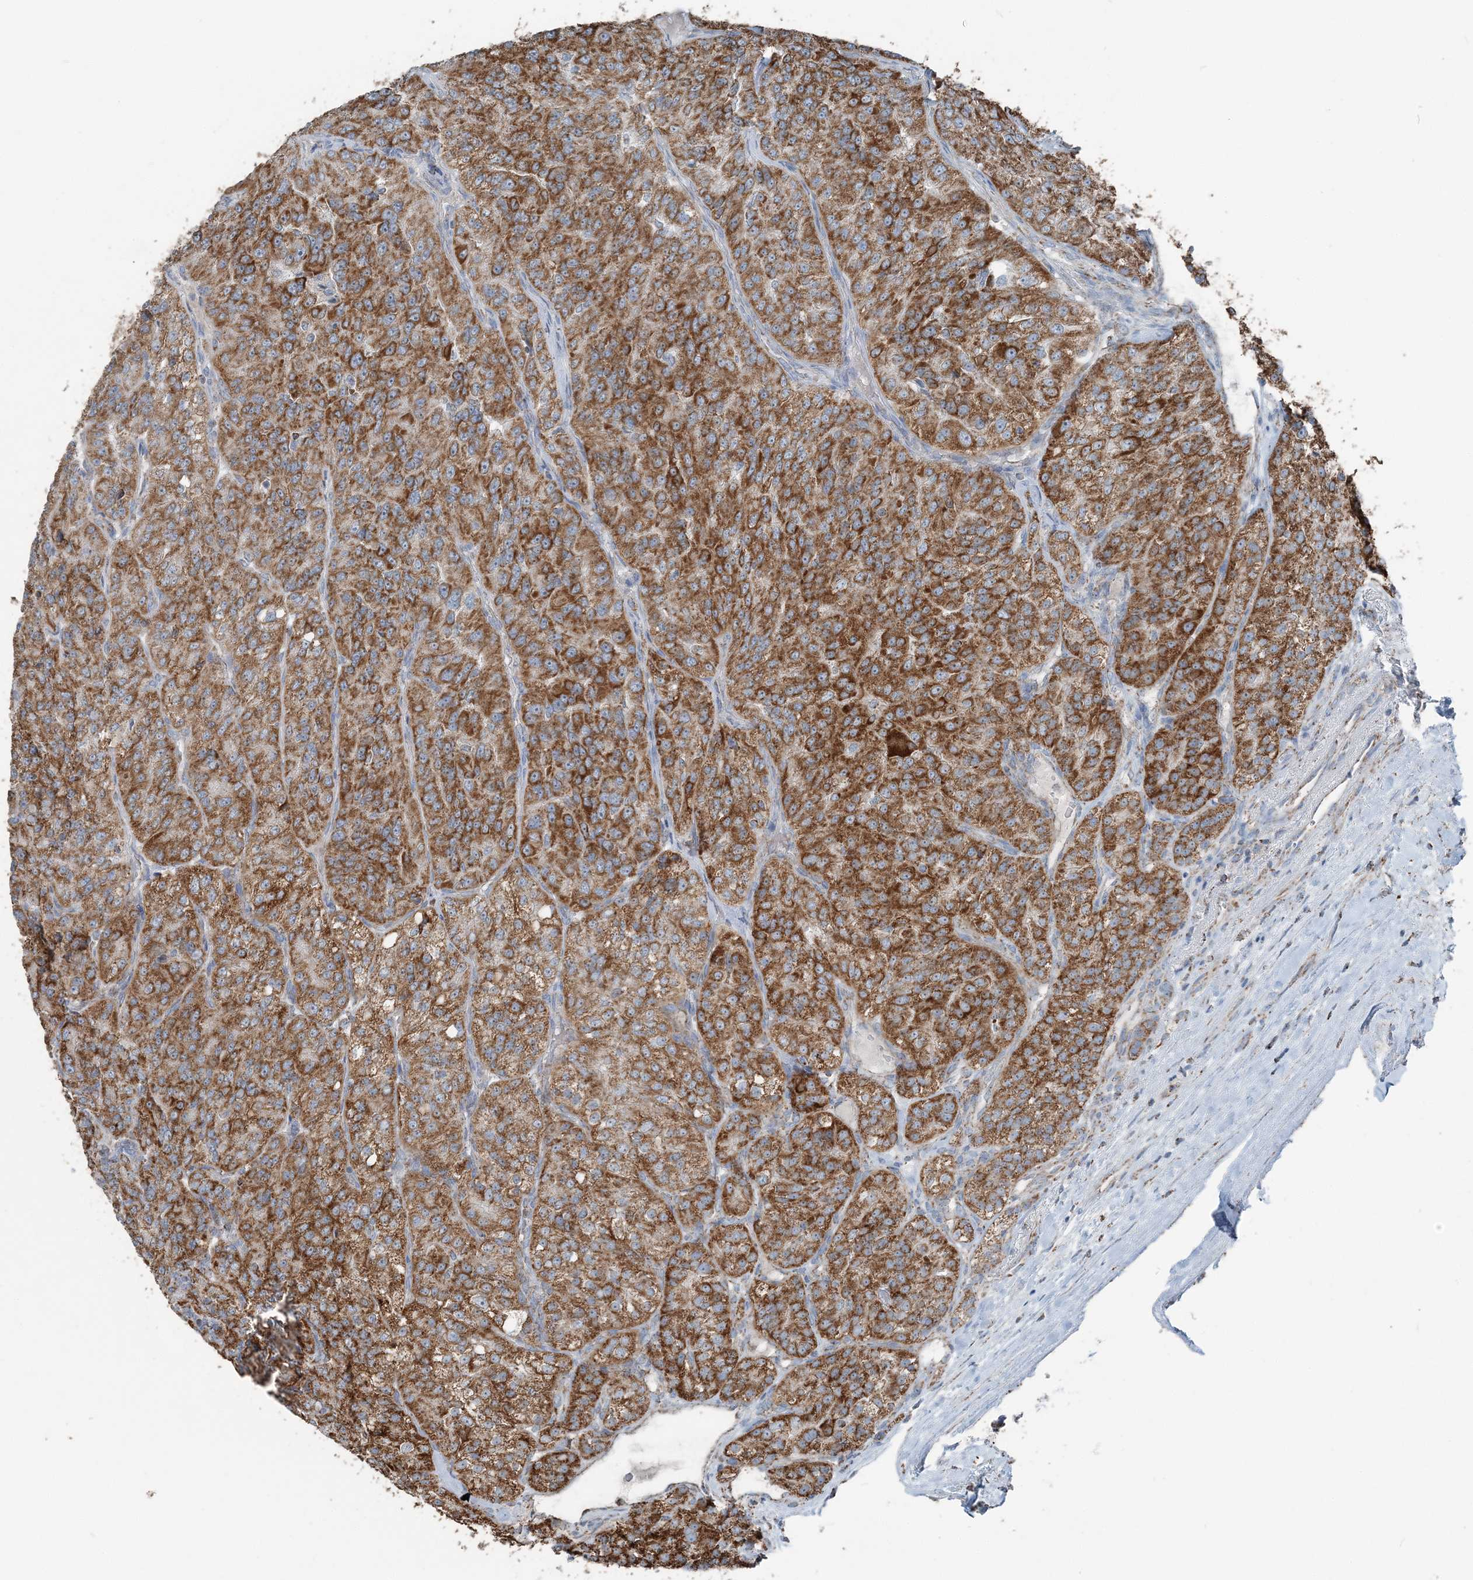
{"staining": {"intensity": "strong", "quantity": ">75%", "location": "cytoplasmic/membranous"}, "tissue": "renal cancer", "cell_type": "Tumor cells", "image_type": "cancer", "snomed": [{"axis": "morphology", "description": "Adenocarcinoma, NOS"}, {"axis": "topography", "description": "Kidney"}], "caption": "An immunohistochemistry (IHC) image of neoplastic tissue is shown. Protein staining in brown shows strong cytoplasmic/membranous positivity in renal adenocarcinoma within tumor cells. (Stains: DAB (3,3'-diaminobenzidine) in brown, nuclei in blue, Microscopy: brightfield microscopy at high magnification).", "gene": "SUCLG1", "patient": {"sex": "female", "age": 63}}